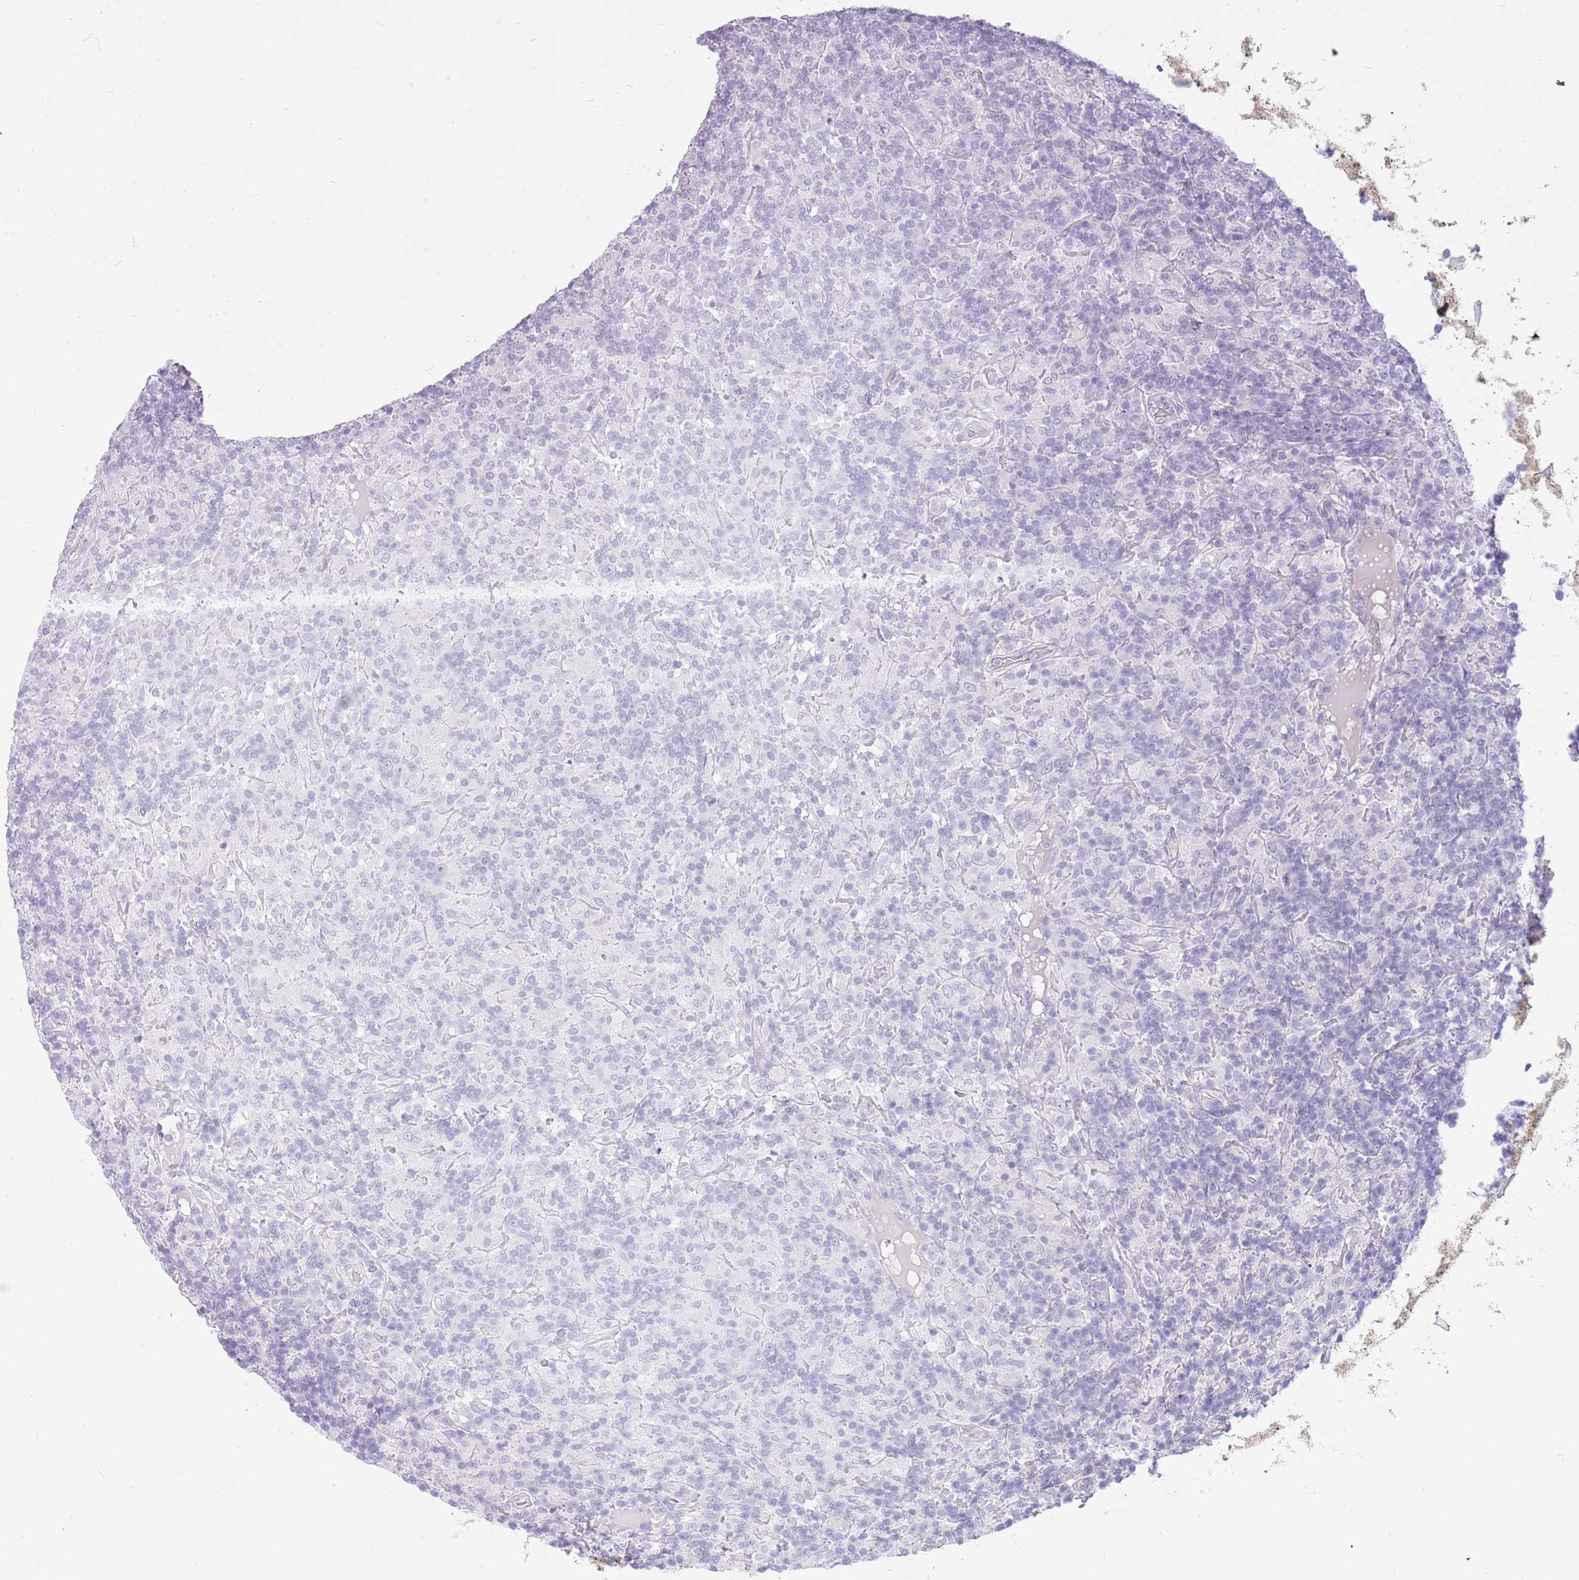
{"staining": {"intensity": "negative", "quantity": "none", "location": "none"}, "tissue": "lymphoma", "cell_type": "Tumor cells", "image_type": "cancer", "snomed": [{"axis": "morphology", "description": "Hodgkin's disease, NOS"}, {"axis": "topography", "description": "Lymph node"}], "caption": "Photomicrograph shows no significant protein staining in tumor cells of Hodgkin's disease.", "gene": "ZNF425", "patient": {"sex": "male", "age": 70}}